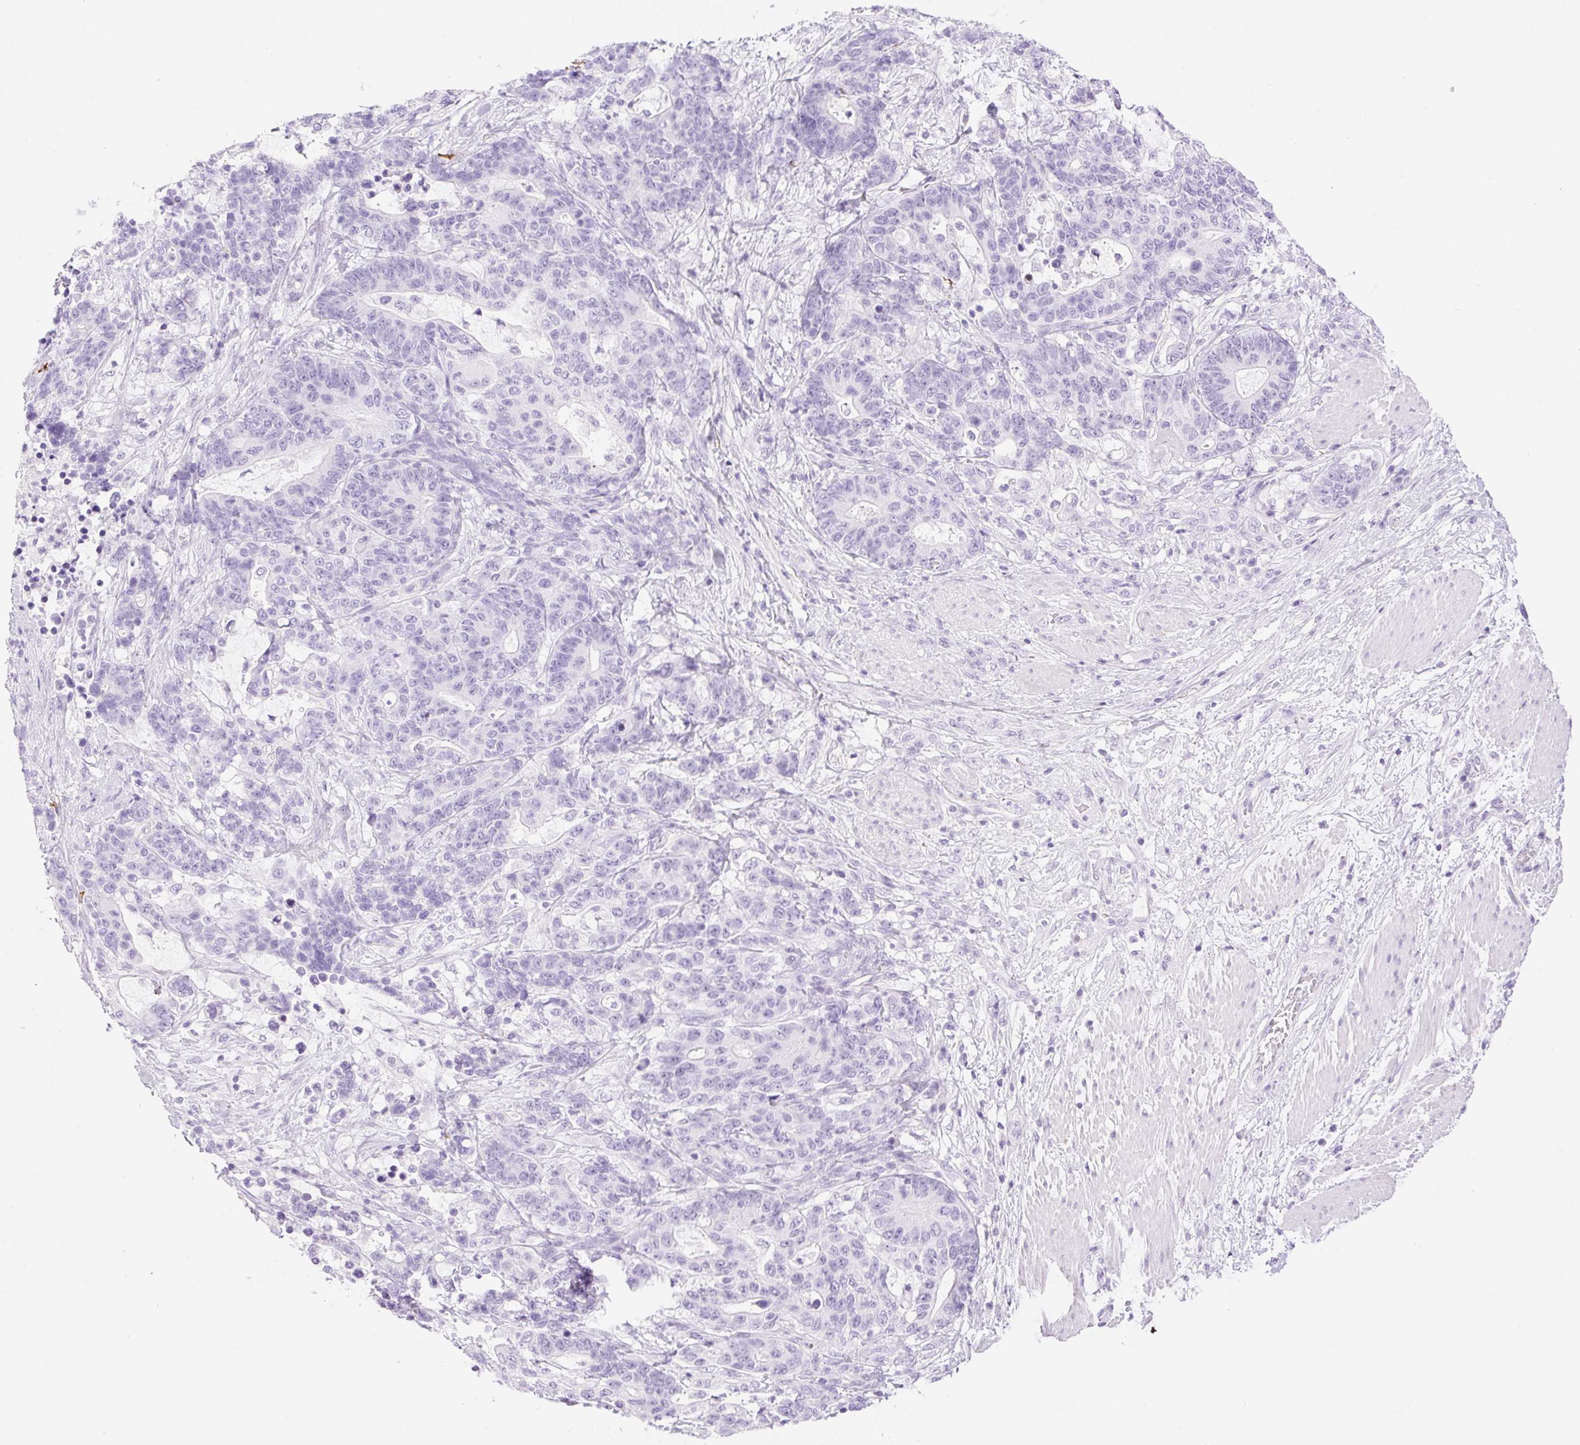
{"staining": {"intensity": "negative", "quantity": "none", "location": "none"}, "tissue": "stomach cancer", "cell_type": "Tumor cells", "image_type": "cancer", "snomed": [{"axis": "morphology", "description": "Normal tissue, NOS"}, {"axis": "morphology", "description": "Adenocarcinoma, NOS"}, {"axis": "topography", "description": "Stomach"}], "caption": "There is no significant positivity in tumor cells of stomach cancer. (Immunohistochemistry (ihc), brightfield microscopy, high magnification).", "gene": "SP140L", "patient": {"sex": "female", "age": 64}}